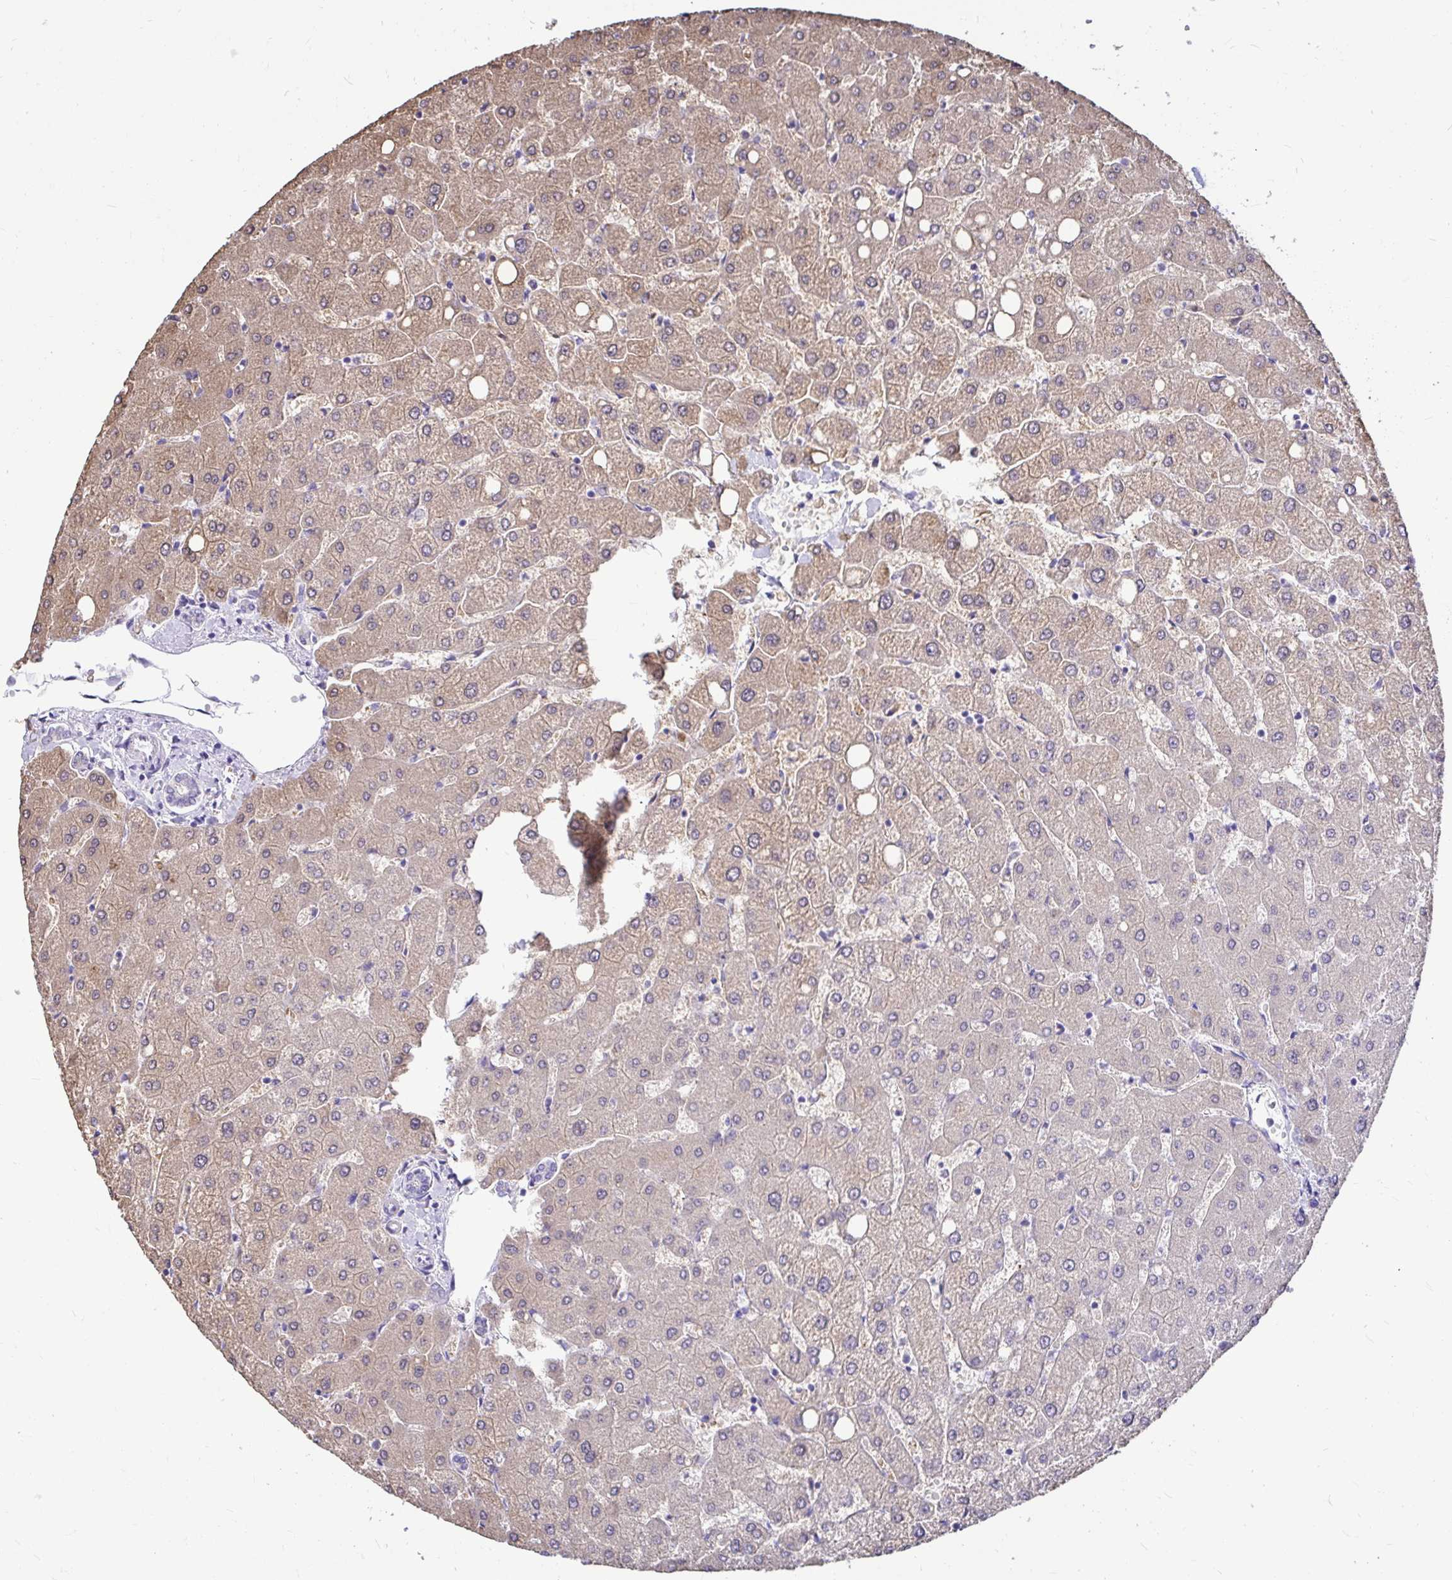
{"staining": {"intensity": "negative", "quantity": "none", "location": "none"}, "tissue": "liver", "cell_type": "Cholangiocytes", "image_type": "normal", "snomed": [{"axis": "morphology", "description": "Normal tissue, NOS"}, {"axis": "topography", "description": "Liver"}], "caption": "Immunohistochemical staining of normal liver reveals no significant expression in cholangiocytes. (DAB IHC, high magnification).", "gene": "IDH1", "patient": {"sex": "female", "age": 54}}